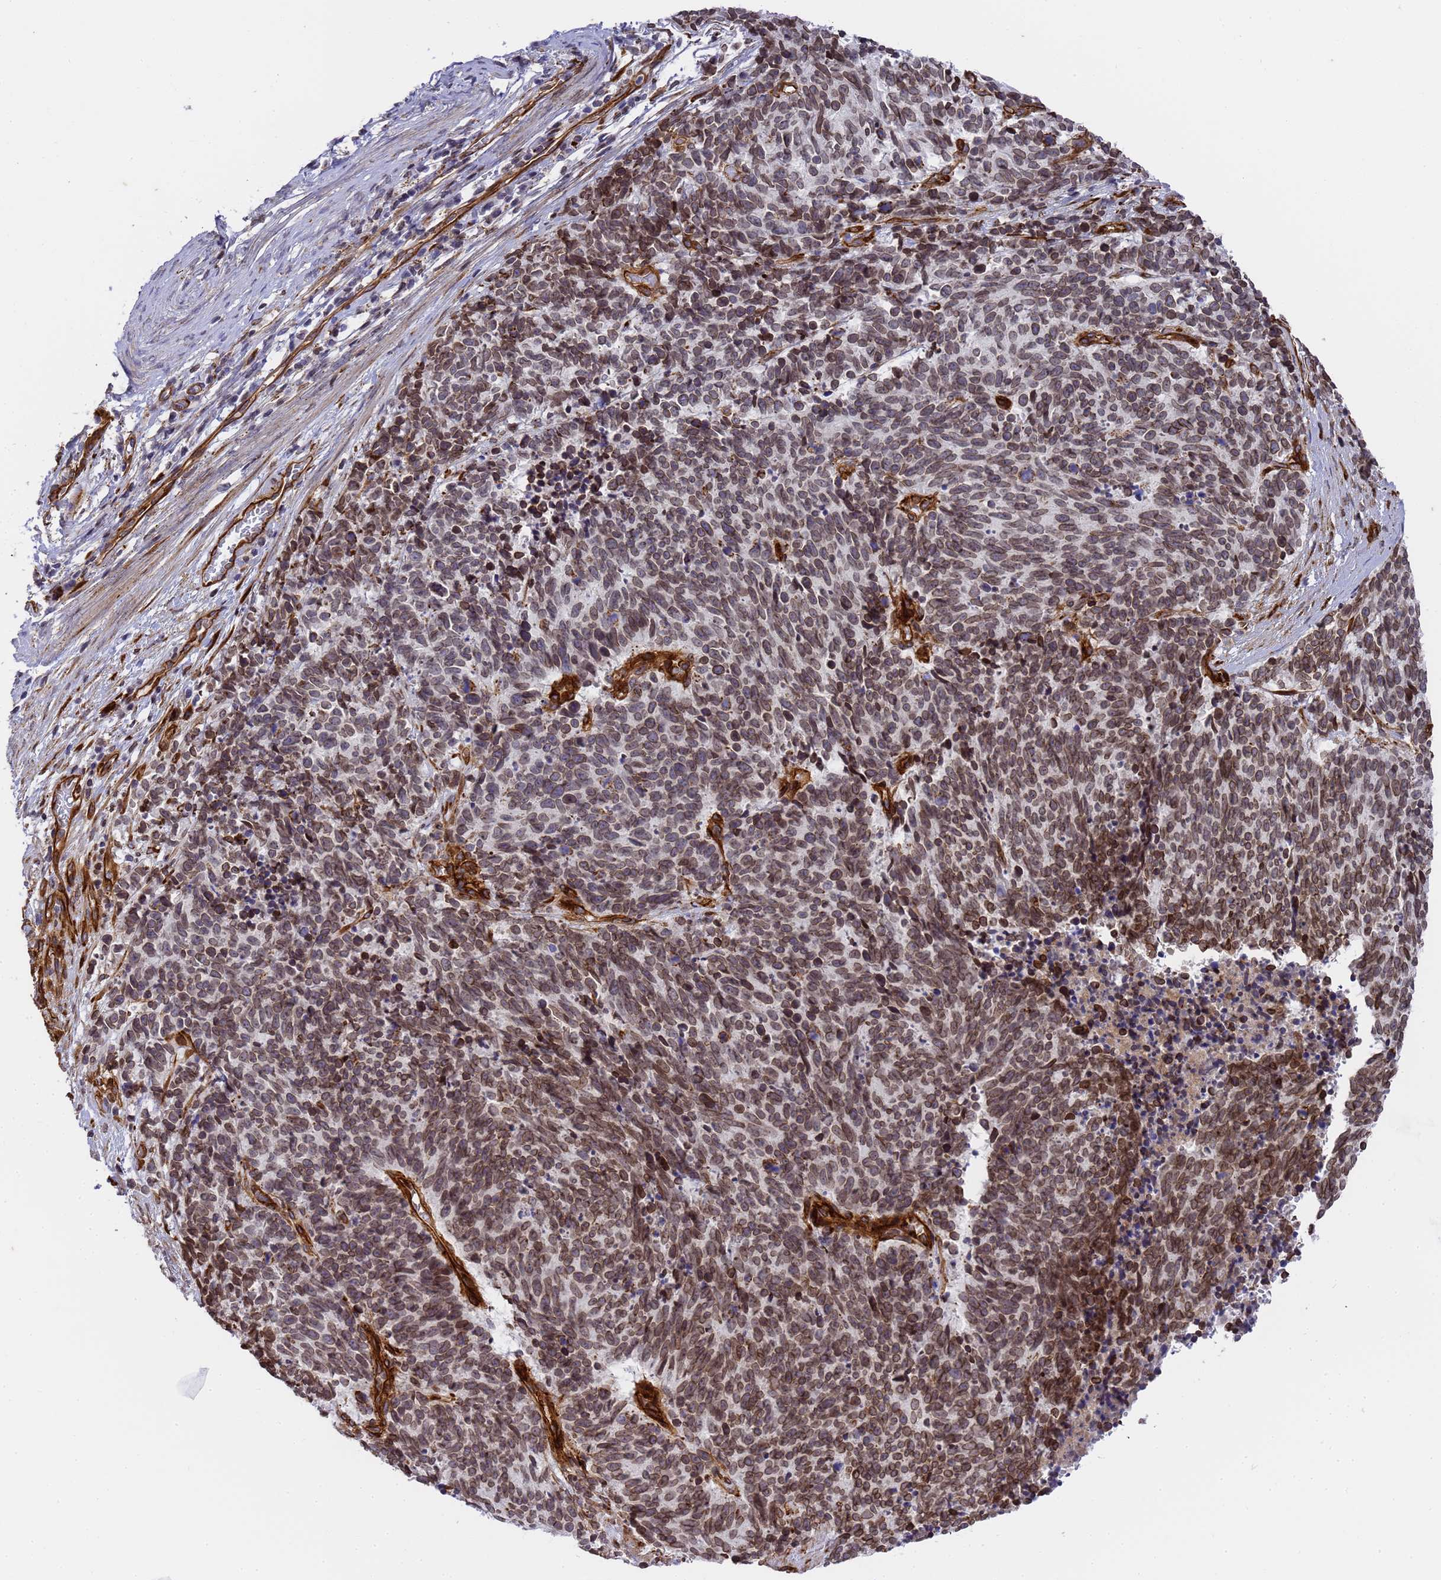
{"staining": {"intensity": "weak", "quantity": "25%-75%", "location": "nuclear"}, "tissue": "cervical cancer", "cell_type": "Tumor cells", "image_type": "cancer", "snomed": [{"axis": "morphology", "description": "Squamous cell carcinoma, NOS"}, {"axis": "topography", "description": "Cervix"}], "caption": "Cervical cancer stained with DAB immunohistochemistry (IHC) shows low levels of weak nuclear positivity in about 25%-75% of tumor cells.", "gene": "IGFBP7", "patient": {"sex": "female", "age": 29}}